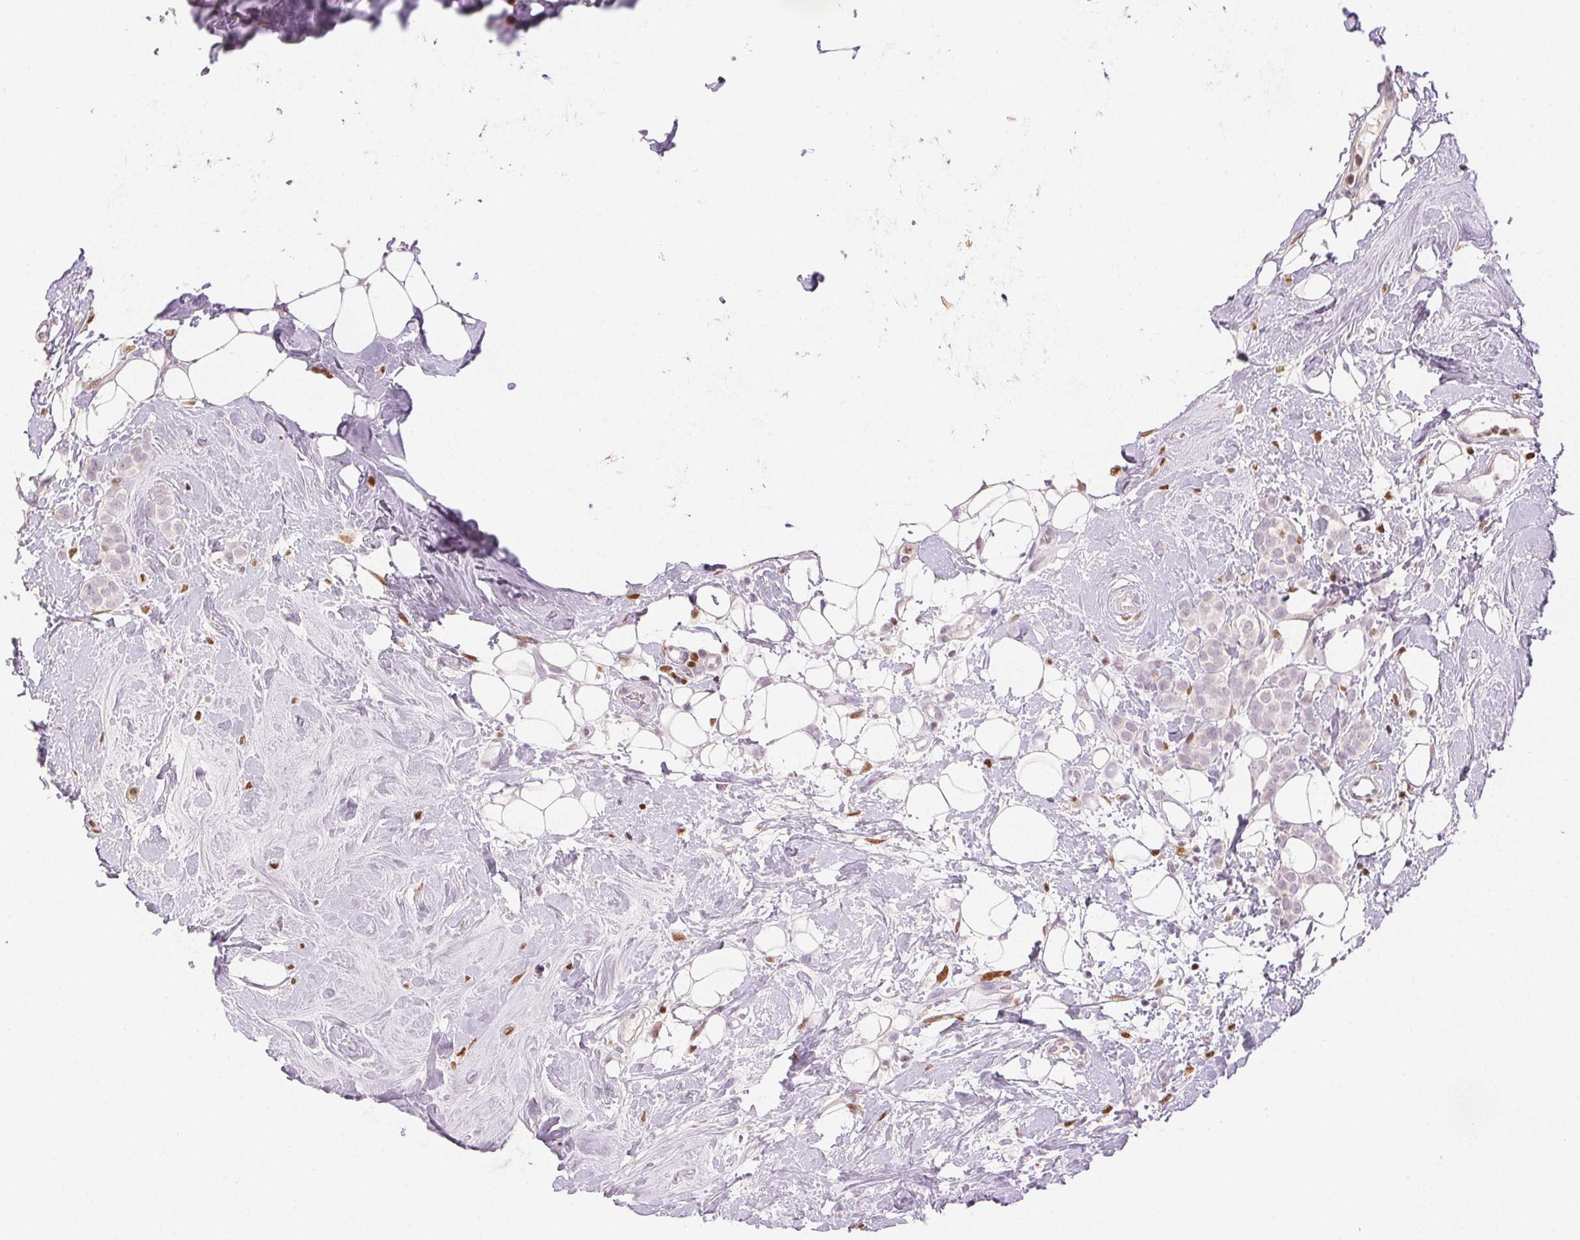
{"staining": {"intensity": "negative", "quantity": "none", "location": "none"}, "tissue": "breast cancer", "cell_type": "Tumor cells", "image_type": "cancer", "snomed": [{"axis": "morphology", "description": "Lobular carcinoma"}, {"axis": "topography", "description": "Breast"}], "caption": "DAB (3,3'-diaminobenzidine) immunohistochemical staining of human breast lobular carcinoma displays no significant staining in tumor cells.", "gene": "RUNX2", "patient": {"sex": "female", "age": 49}}